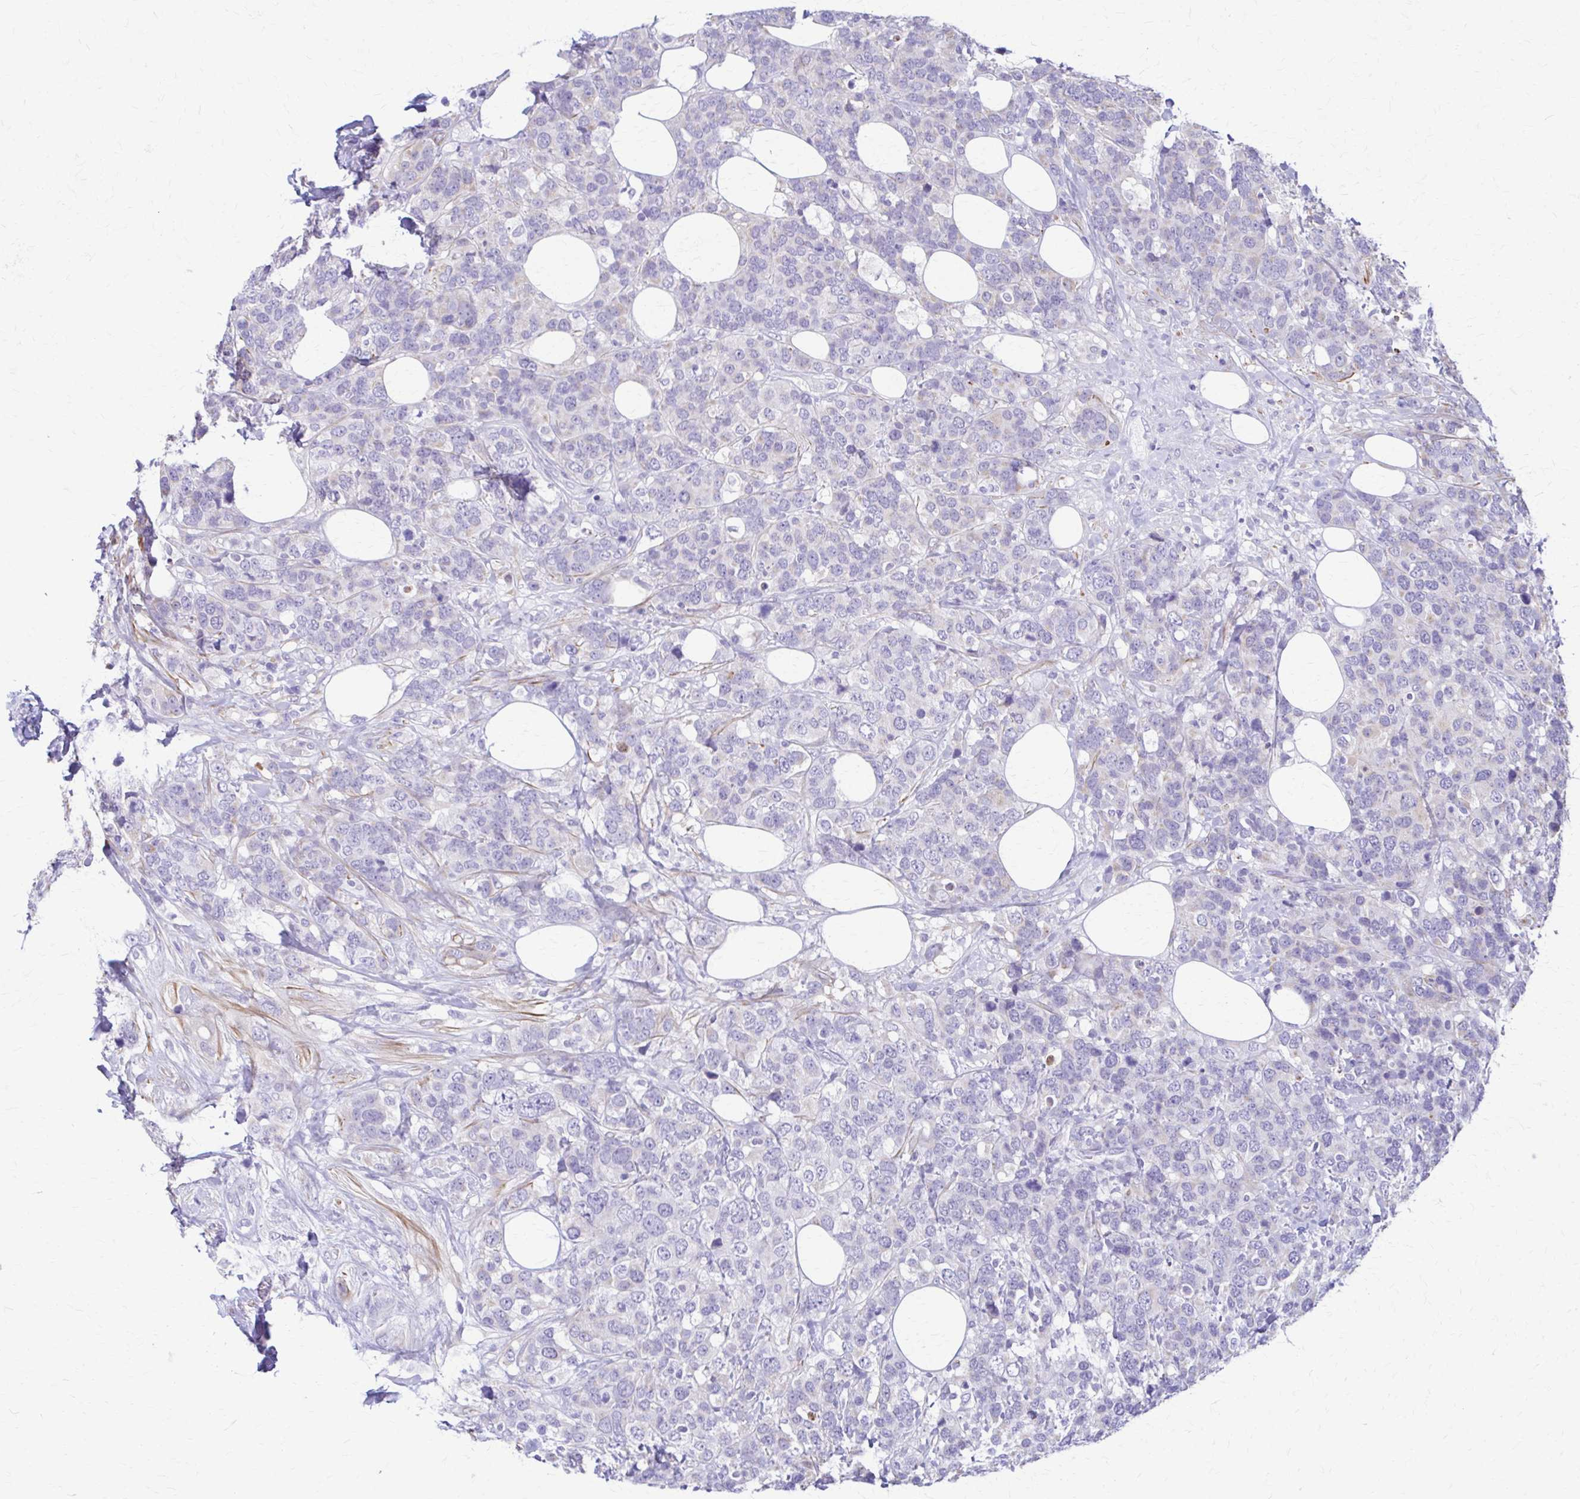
{"staining": {"intensity": "negative", "quantity": "none", "location": "none"}, "tissue": "breast cancer", "cell_type": "Tumor cells", "image_type": "cancer", "snomed": [{"axis": "morphology", "description": "Lobular carcinoma"}, {"axis": "topography", "description": "Breast"}], "caption": "An IHC image of breast cancer is shown. There is no staining in tumor cells of breast cancer.", "gene": "DSP", "patient": {"sex": "female", "age": 59}}